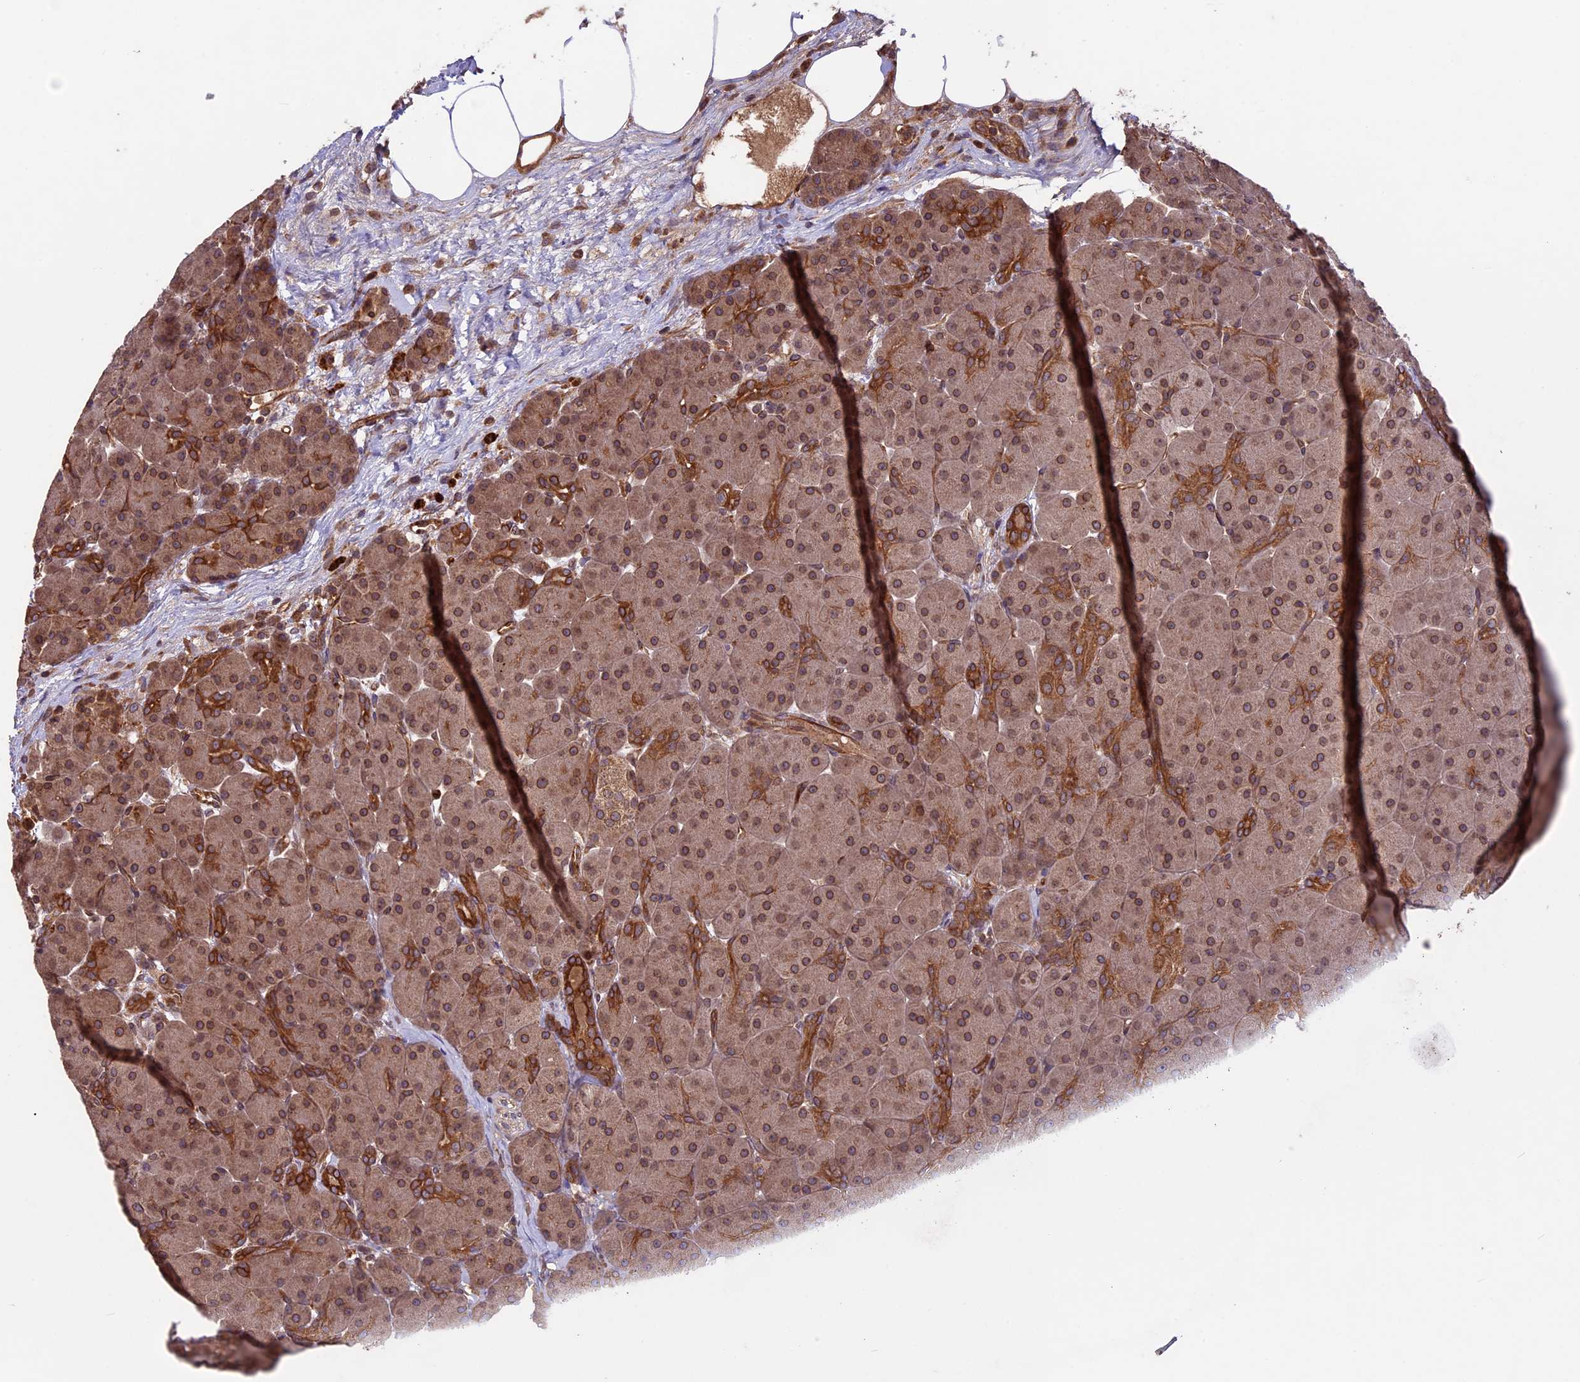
{"staining": {"intensity": "moderate", "quantity": ">75%", "location": "cytoplasmic/membranous,nuclear"}, "tissue": "pancreas", "cell_type": "Exocrine glandular cells", "image_type": "normal", "snomed": [{"axis": "morphology", "description": "Normal tissue, NOS"}, {"axis": "topography", "description": "Pancreas"}], "caption": "DAB immunohistochemical staining of normal human pancreas reveals moderate cytoplasmic/membranous,nuclear protein positivity in about >75% of exocrine glandular cells. The staining is performed using DAB (3,3'-diaminobenzidine) brown chromogen to label protein expression. The nuclei are counter-stained blue using hematoxylin.", "gene": "CCDC125", "patient": {"sex": "male", "age": 66}}